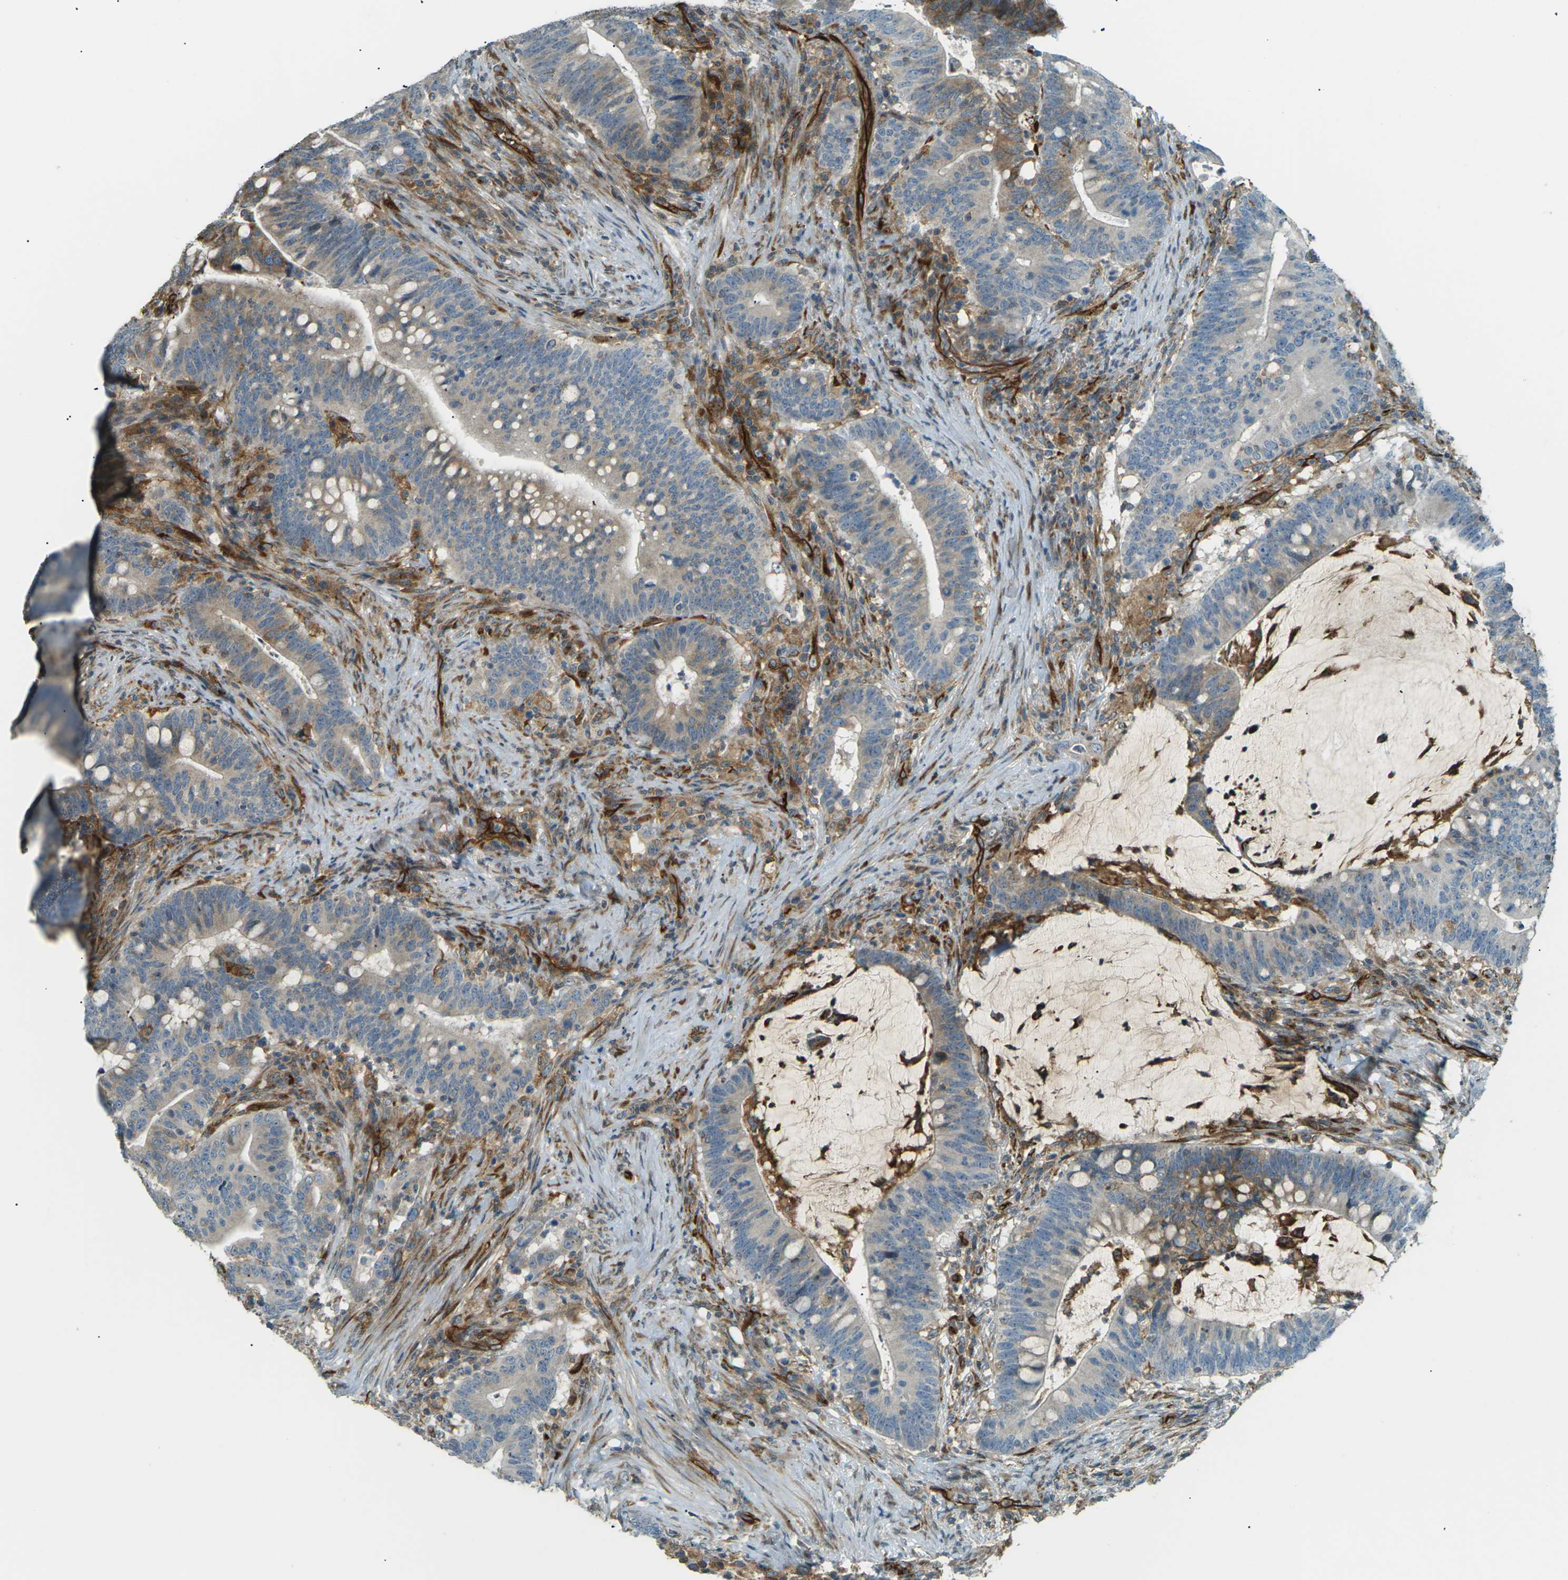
{"staining": {"intensity": "moderate", "quantity": "<25%", "location": "cytoplasmic/membranous"}, "tissue": "colorectal cancer", "cell_type": "Tumor cells", "image_type": "cancer", "snomed": [{"axis": "morphology", "description": "Normal tissue, NOS"}, {"axis": "morphology", "description": "Adenocarcinoma, NOS"}, {"axis": "topography", "description": "Colon"}], "caption": "Brown immunohistochemical staining in colorectal cancer (adenocarcinoma) exhibits moderate cytoplasmic/membranous staining in about <25% of tumor cells.", "gene": "S1PR1", "patient": {"sex": "female", "age": 66}}